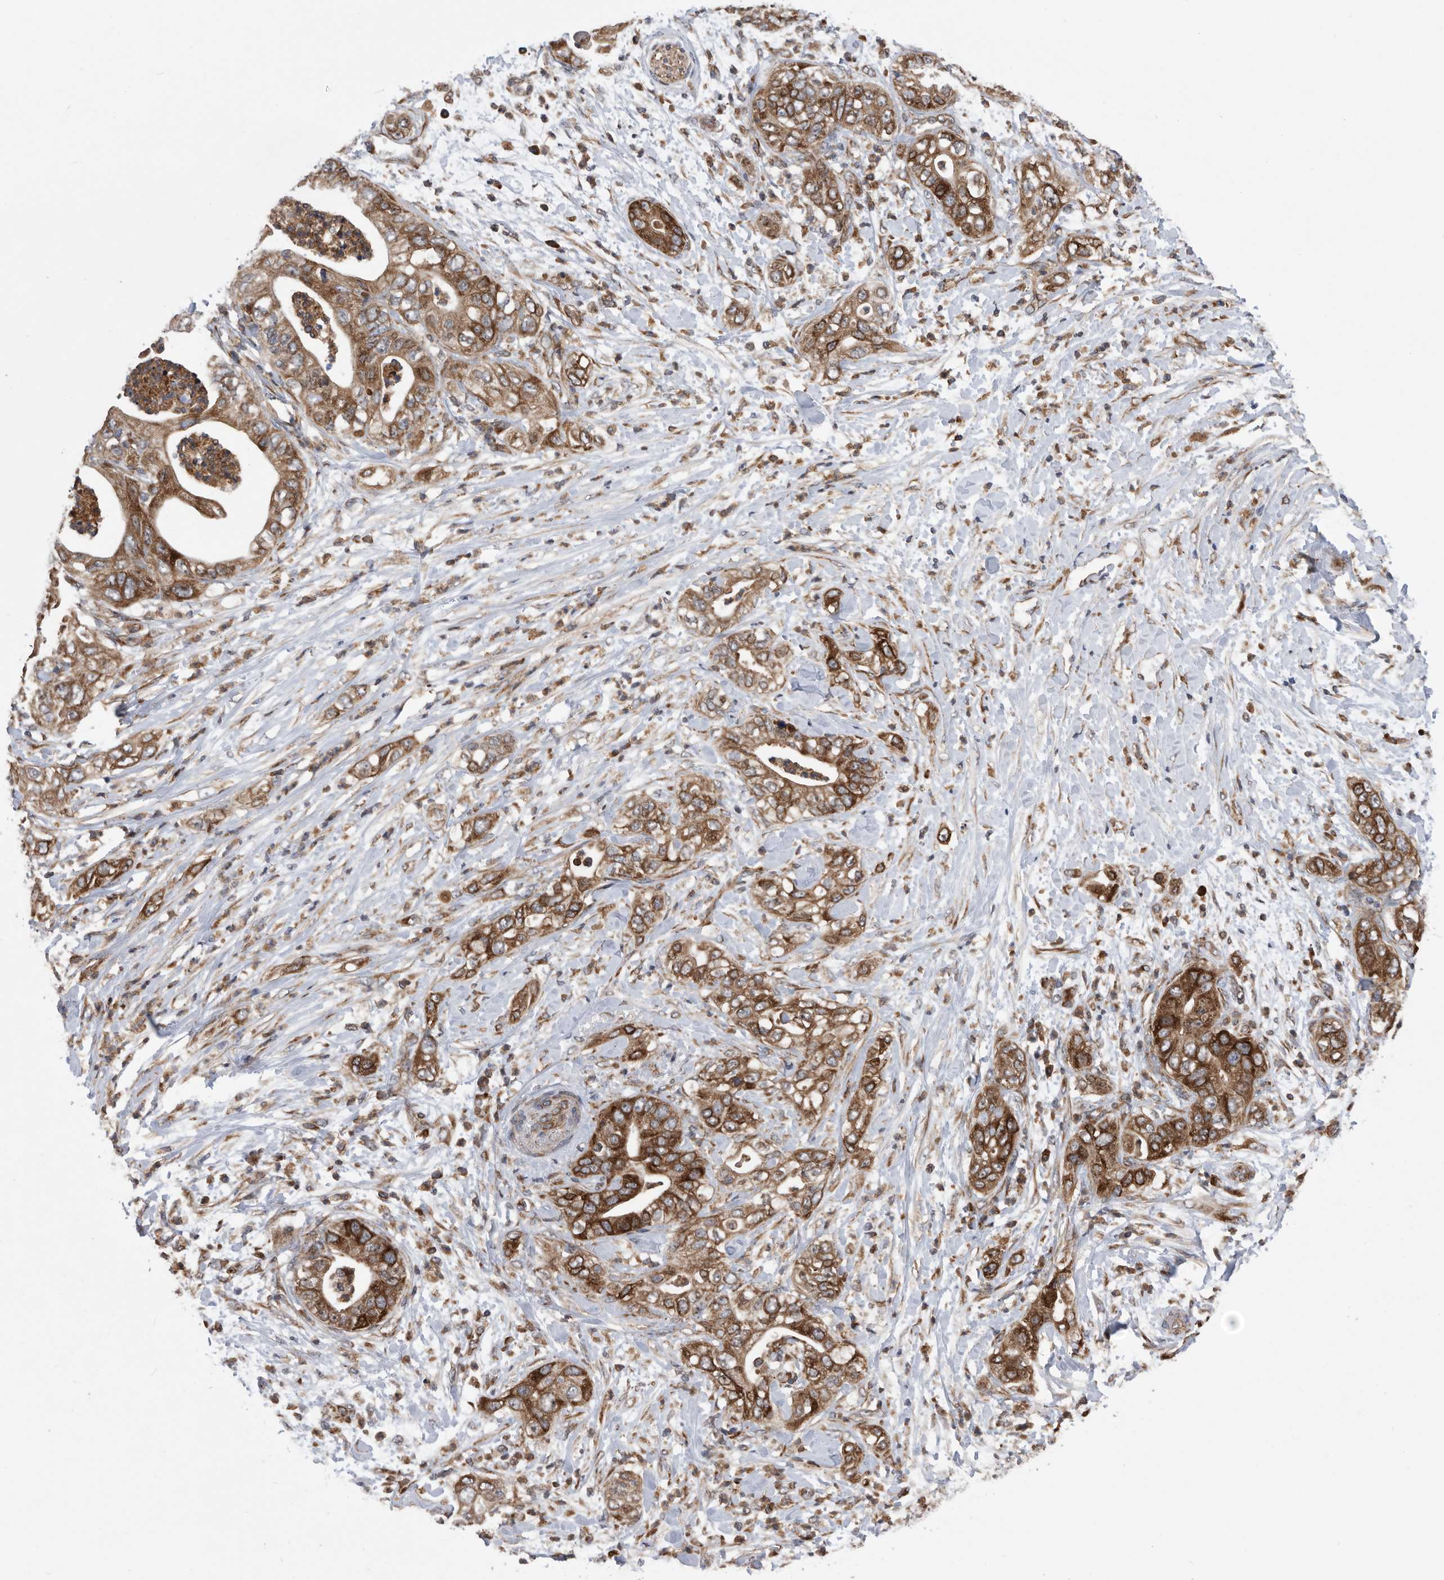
{"staining": {"intensity": "moderate", "quantity": ">75%", "location": "cytoplasmic/membranous"}, "tissue": "pancreatic cancer", "cell_type": "Tumor cells", "image_type": "cancer", "snomed": [{"axis": "morphology", "description": "Adenocarcinoma, NOS"}, {"axis": "topography", "description": "Pancreas"}], "caption": "Immunohistochemistry (IHC) image of neoplastic tissue: adenocarcinoma (pancreatic) stained using IHC shows medium levels of moderate protein expression localized specifically in the cytoplasmic/membranous of tumor cells, appearing as a cytoplasmic/membranous brown color.", "gene": "SERINC2", "patient": {"sex": "female", "age": 78}}